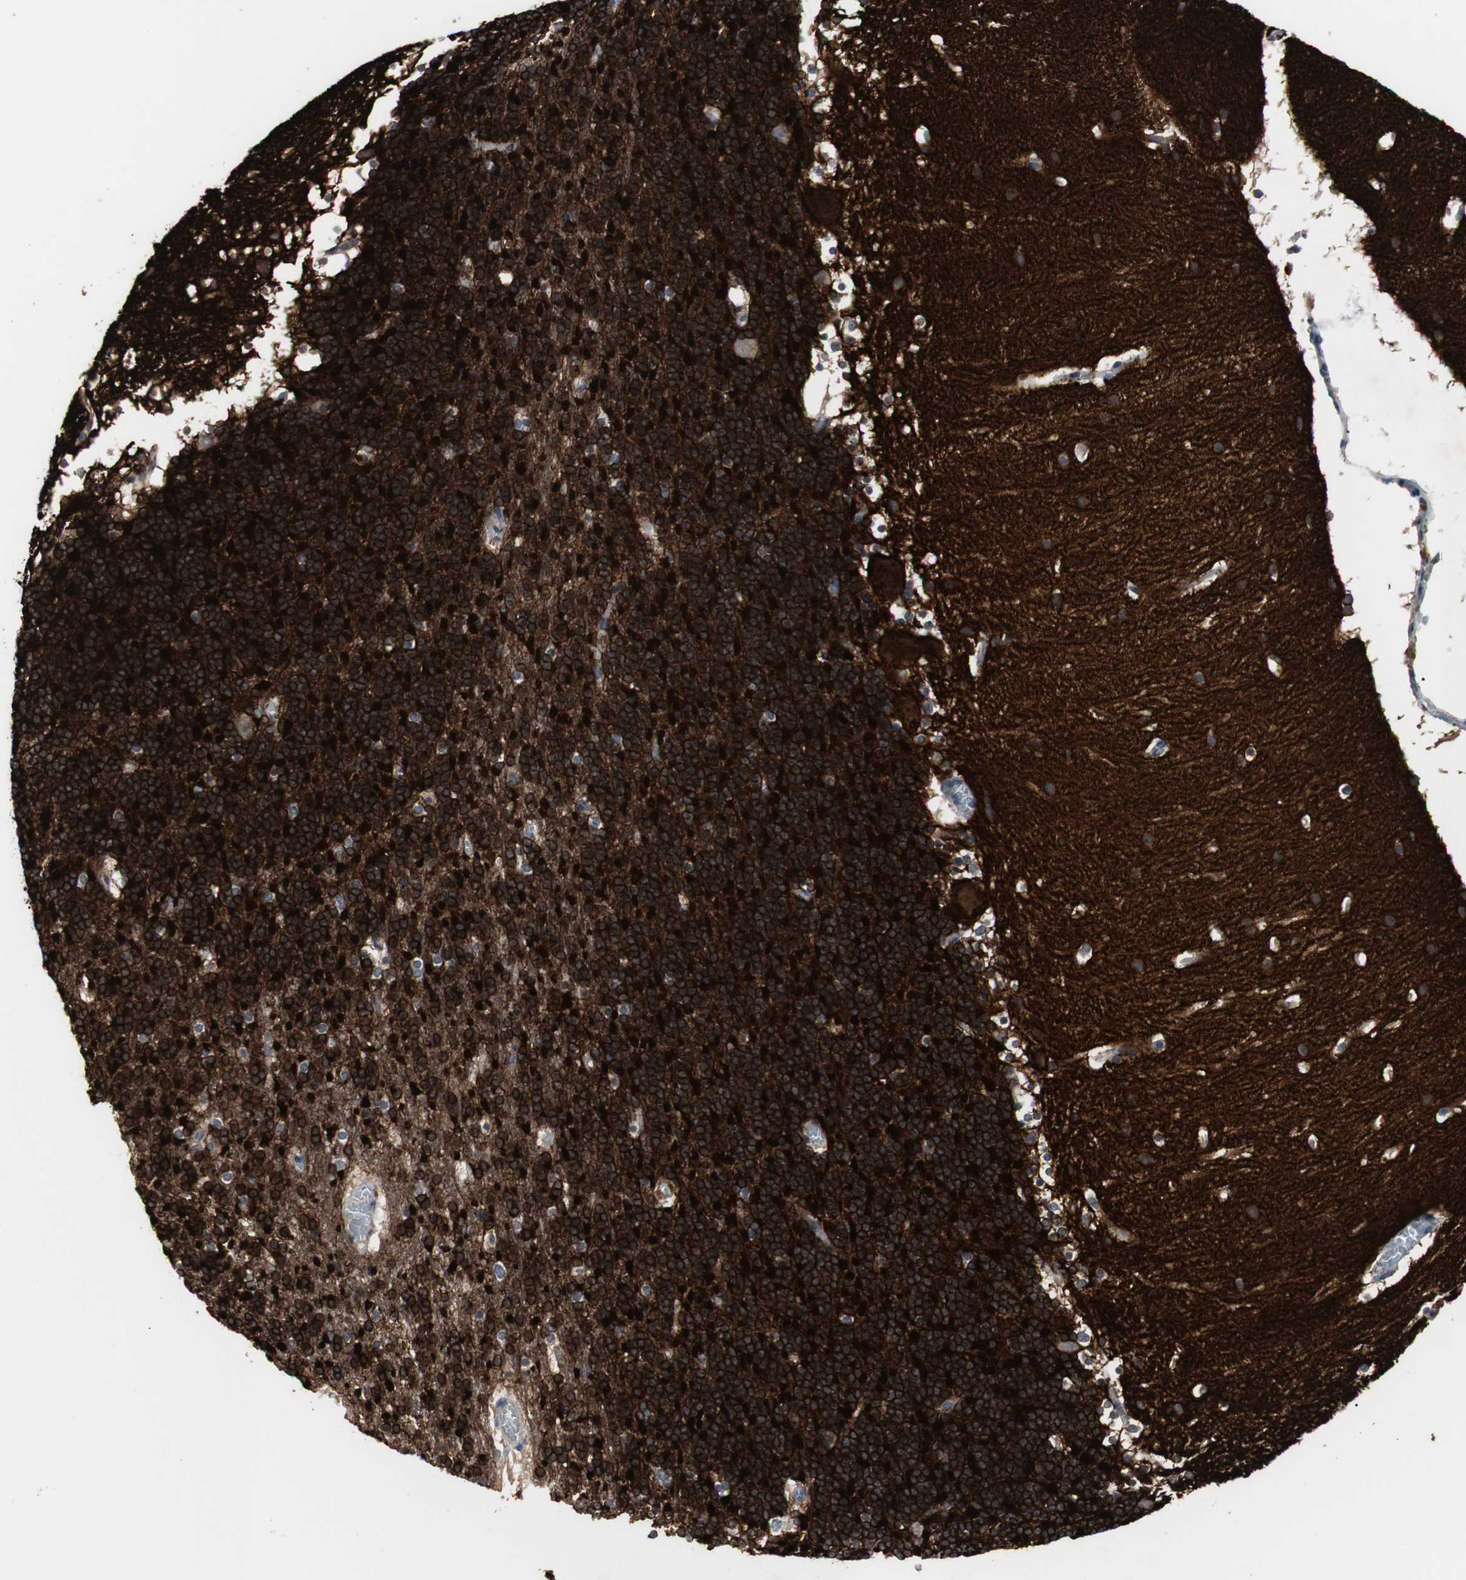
{"staining": {"intensity": "strong", "quantity": ">75%", "location": "cytoplasmic/membranous"}, "tissue": "cerebellum", "cell_type": "Cells in granular layer", "image_type": "normal", "snomed": [{"axis": "morphology", "description": "Normal tissue, NOS"}, {"axis": "topography", "description": "Cerebellum"}], "caption": "About >75% of cells in granular layer in normal cerebellum exhibit strong cytoplasmic/membranous protein positivity as visualized by brown immunohistochemical staining.", "gene": "ATP2B2", "patient": {"sex": "male", "age": 45}}